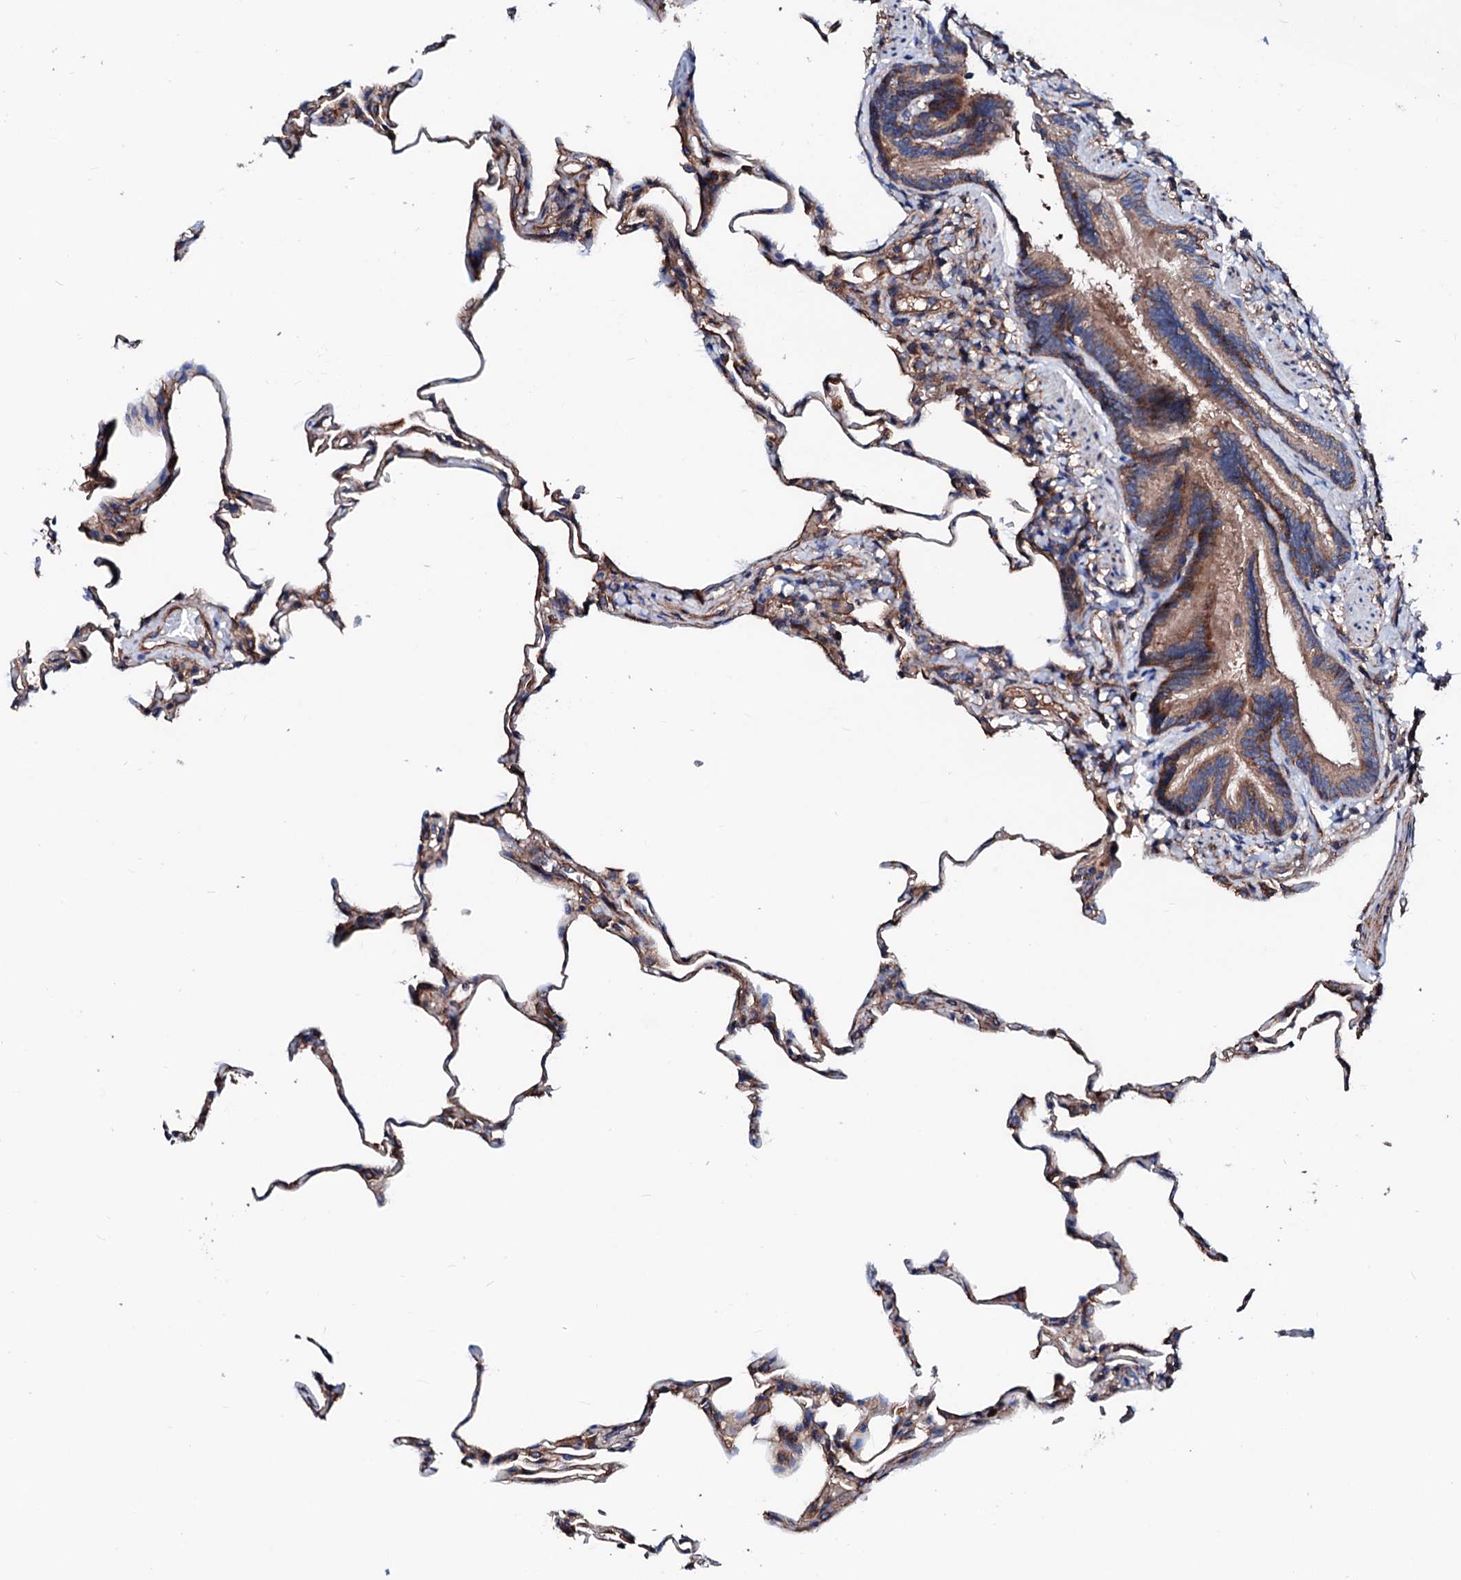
{"staining": {"intensity": "moderate", "quantity": ">75%", "location": "cytoplasmic/membranous"}, "tissue": "lung", "cell_type": "Alveolar cells", "image_type": "normal", "snomed": [{"axis": "morphology", "description": "Normal tissue, NOS"}, {"axis": "topography", "description": "Lung"}], "caption": "Immunohistochemistry (IHC) micrograph of normal lung: lung stained using immunohistochemistry (IHC) demonstrates medium levels of moderate protein expression localized specifically in the cytoplasmic/membranous of alveolar cells, appearing as a cytoplasmic/membranous brown color.", "gene": "TBCEL", "patient": {"sex": "male", "age": 20}}